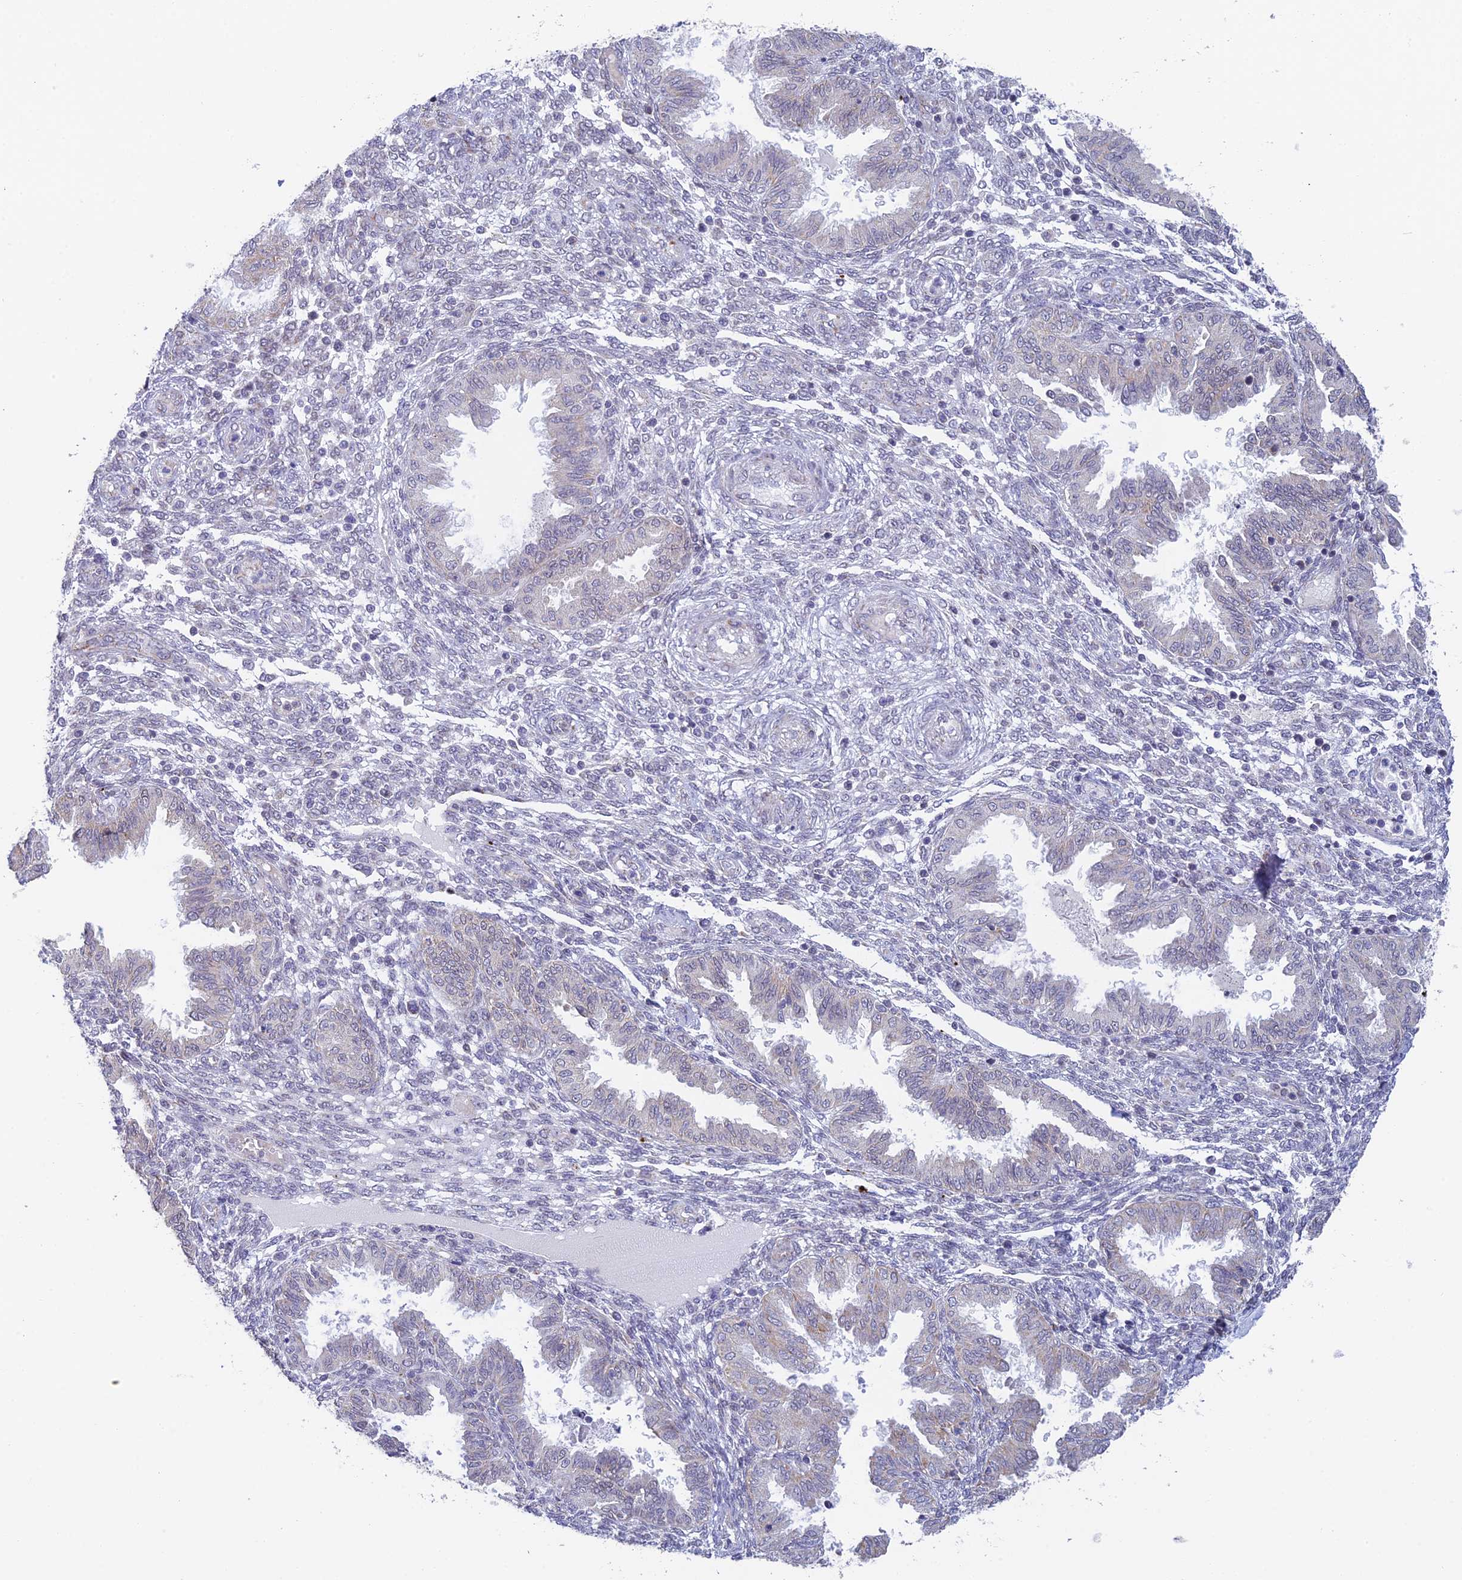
{"staining": {"intensity": "negative", "quantity": "none", "location": "none"}, "tissue": "endometrium", "cell_type": "Cells in endometrial stroma", "image_type": "normal", "snomed": [{"axis": "morphology", "description": "Normal tissue, NOS"}, {"axis": "topography", "description": "Endometrium"}], "caption": "Micrograph shows no protein expression in cells in endometrial stroma of benign endometrium. Brightfield microscopy of immunohistochemistry stained with DAB (3,3'-diaminobenzidine) (brown) and hematoxylin (blue), captured at high magnification.", "gene": "REXO5", "patient": {"sex": "female", "age": 33}}